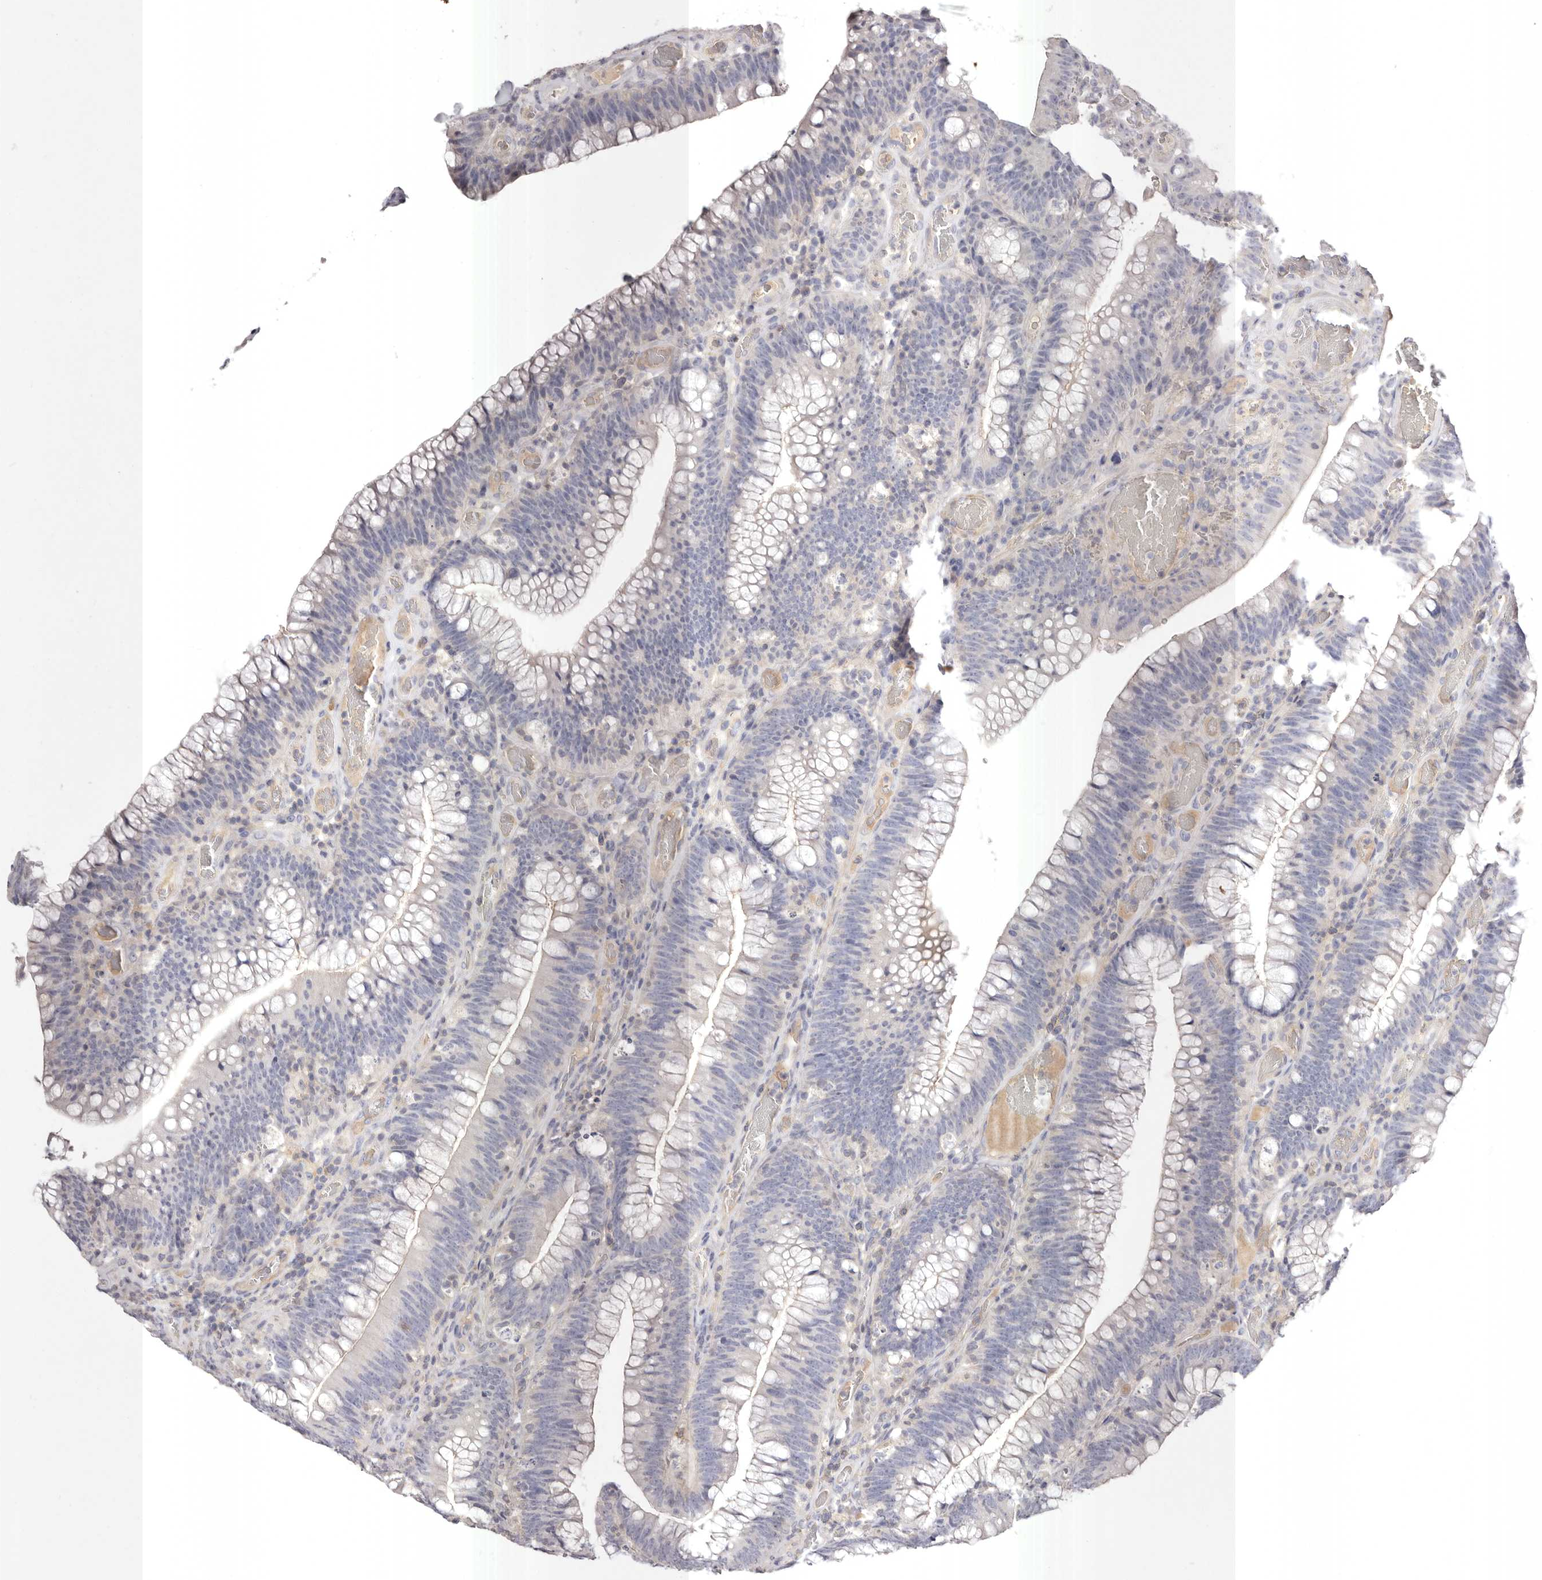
{"staining": {"intensity": "negative", "quantity": "none", "location": "none"}, "tissue": "colorectal cancer", "cell_type": "Tumor cells", "image_type": "cancer", "snomed": [{"axis": "morphology", "description": "Normal tissue, NOS"}, {"axis": "topography", "description": "Colon"}], "caption": "This is a photomicrograph of IHC staining of colorectal cancer, which shows no staining in tumor cells. (Stains: DAB immunohistochemistry with hematoxylin counter stain, Microscopy: brightfield microscopy at high magnification).", "gene": "S1PR5", "patient": {"sex": "female", "age": 82}}